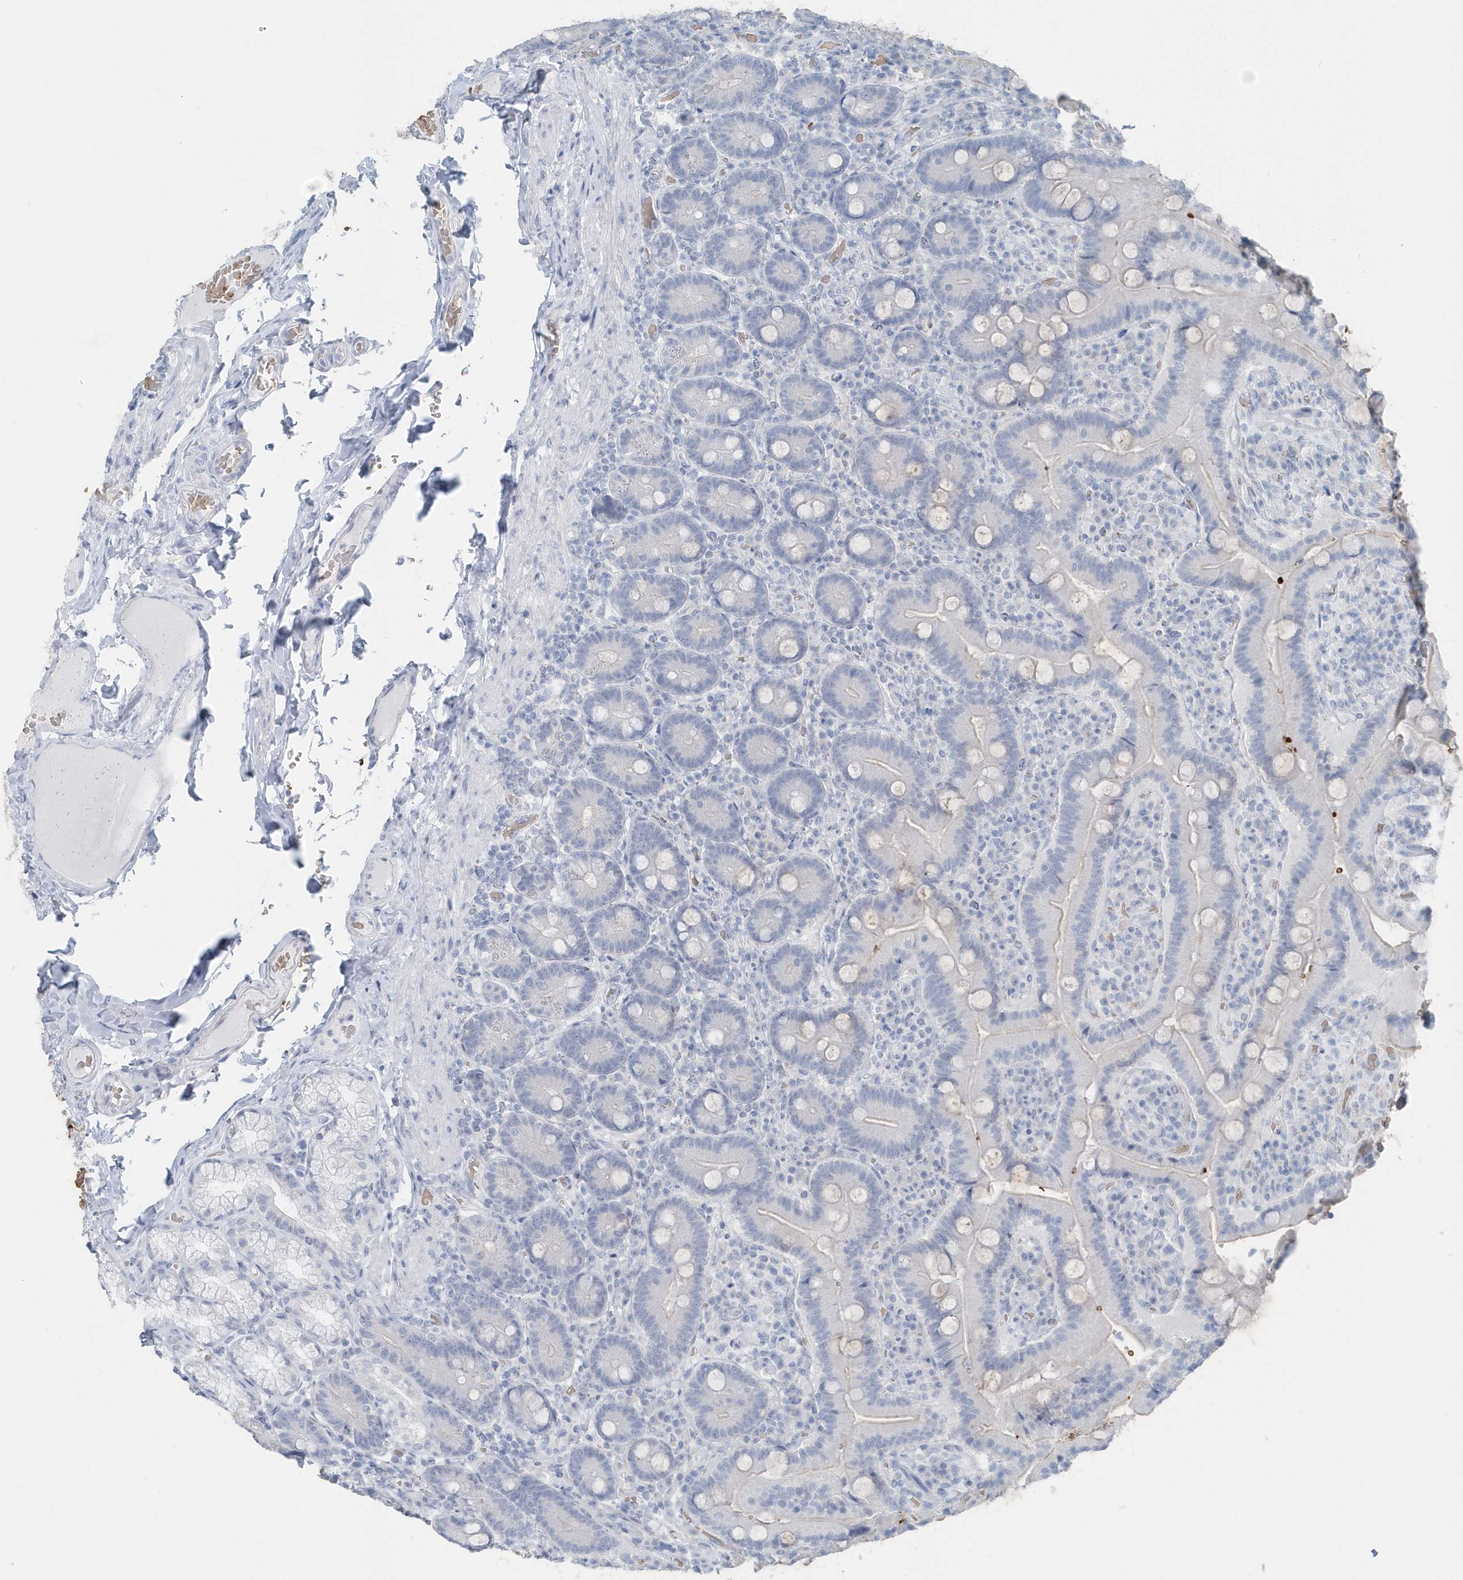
{"staining": {"intensity": "negative", "quantity": "none", "location": "none"}, "tissue": "duodenum", "cell_type": "Glandular cells", "image_type": "normal", "snomed": [{"axis": "morphology", "description": "Normal tissue, NOS"}, {"axis": "topography", "description": "Duodenum"}], "caption": "Protein analysis of benign duodenum reveals no significant staining in glandular cells. The staining is performed using DAB brown chromogen with nuclei counter-stained in using hematoxylin.", "gene": "HBA2", "patient": {"sex": "female", "age": 62}}